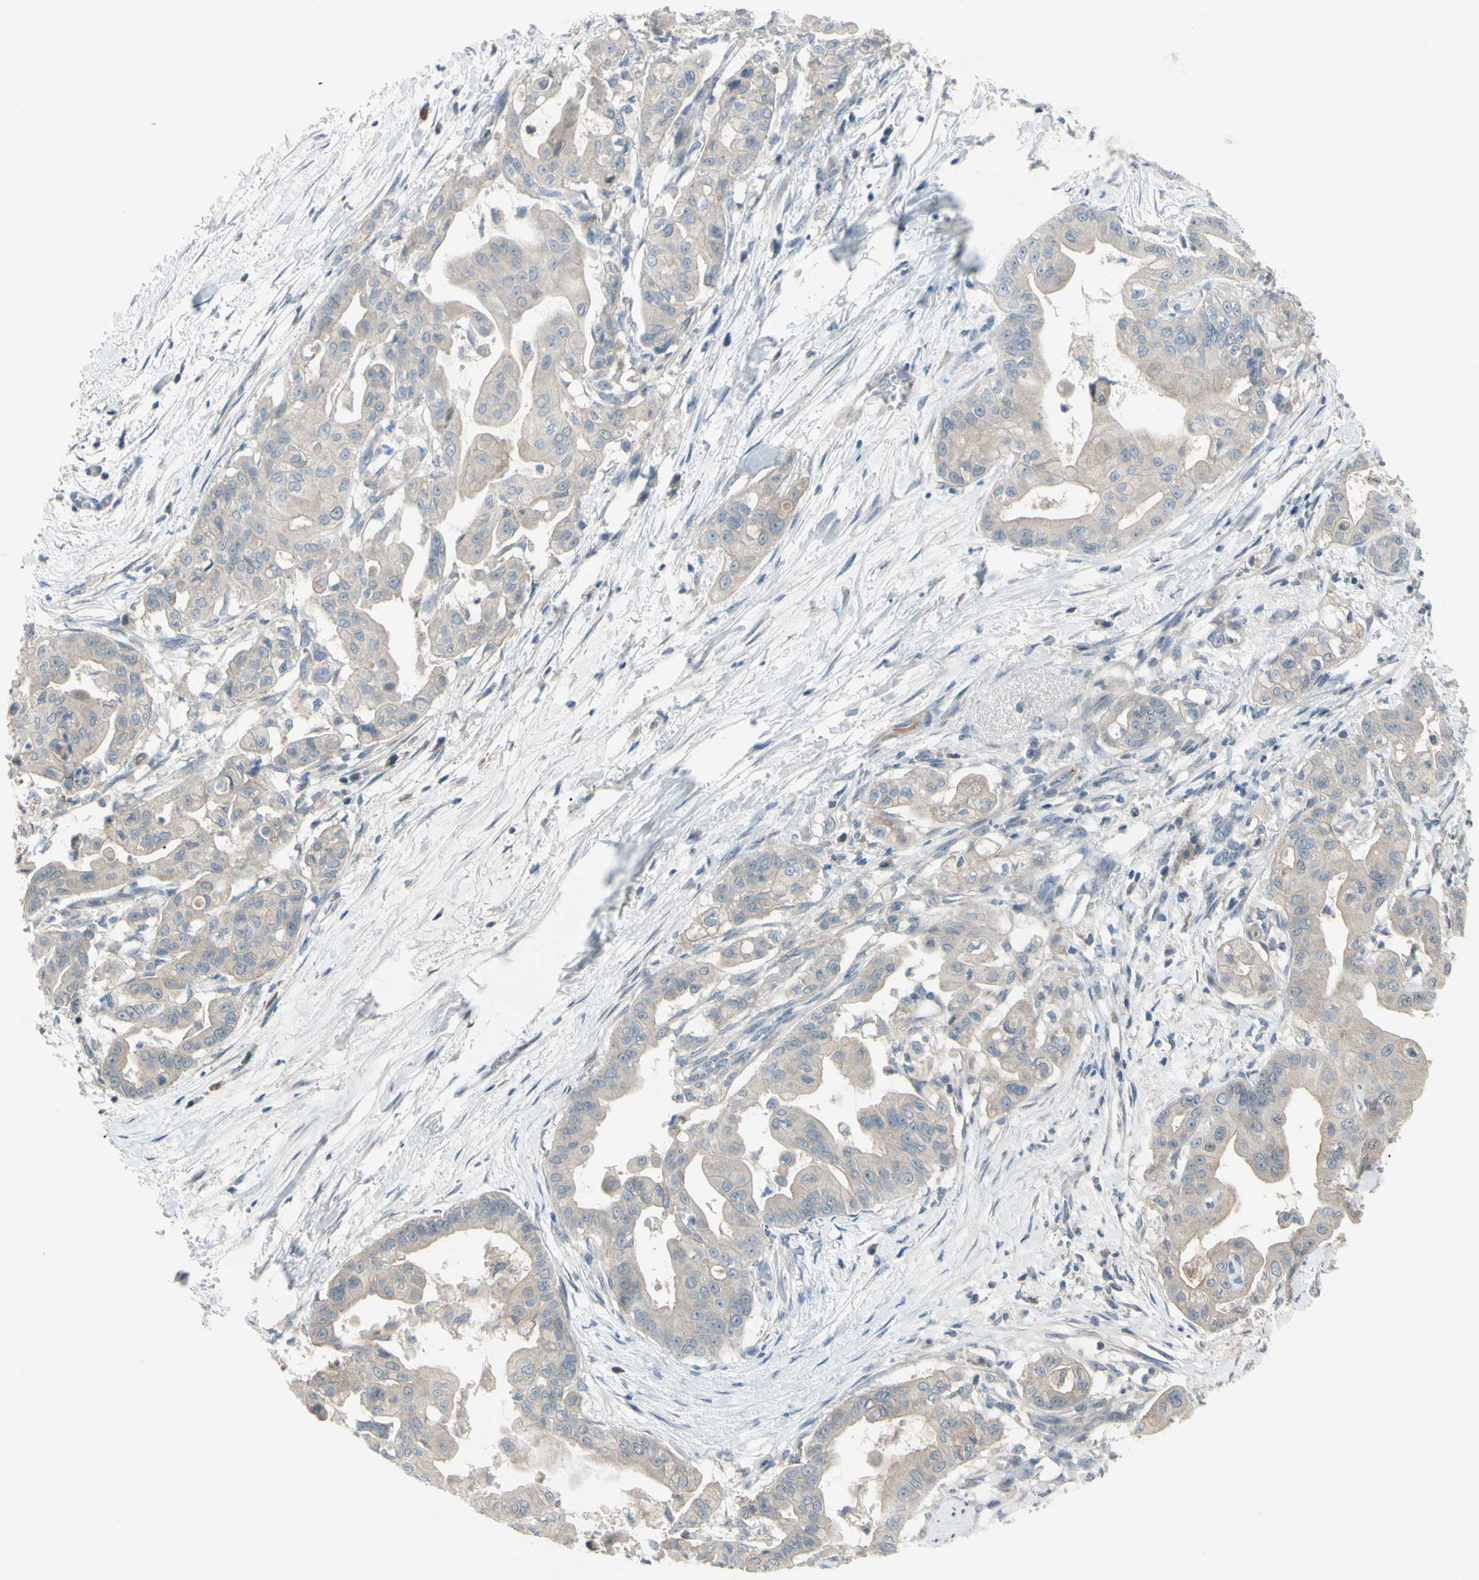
{"staining": {"intensity": "weak", "quantity": "<25%", "location": "cytoplasmic/membranous"}, "tissue": "pancreatic cancer", "cell_type": "Tumor cells", "image_type": "cancer", "snomed": [{"axis": "morphology", "description": "Adenocarcinoma, NOS"}, {"axis": "topography", "description": "Pancreas"}], "caption": "Image shows no protein staining in tumor cells of pancreatic cancer tissue. The staining is performed using DAB (3,3'-diaminobenzidine) brown chromogen with nuclei counter-stained in using hematoxylin.", "gene": "ATRN", "patient": {"sex": "female", "age": 75}}